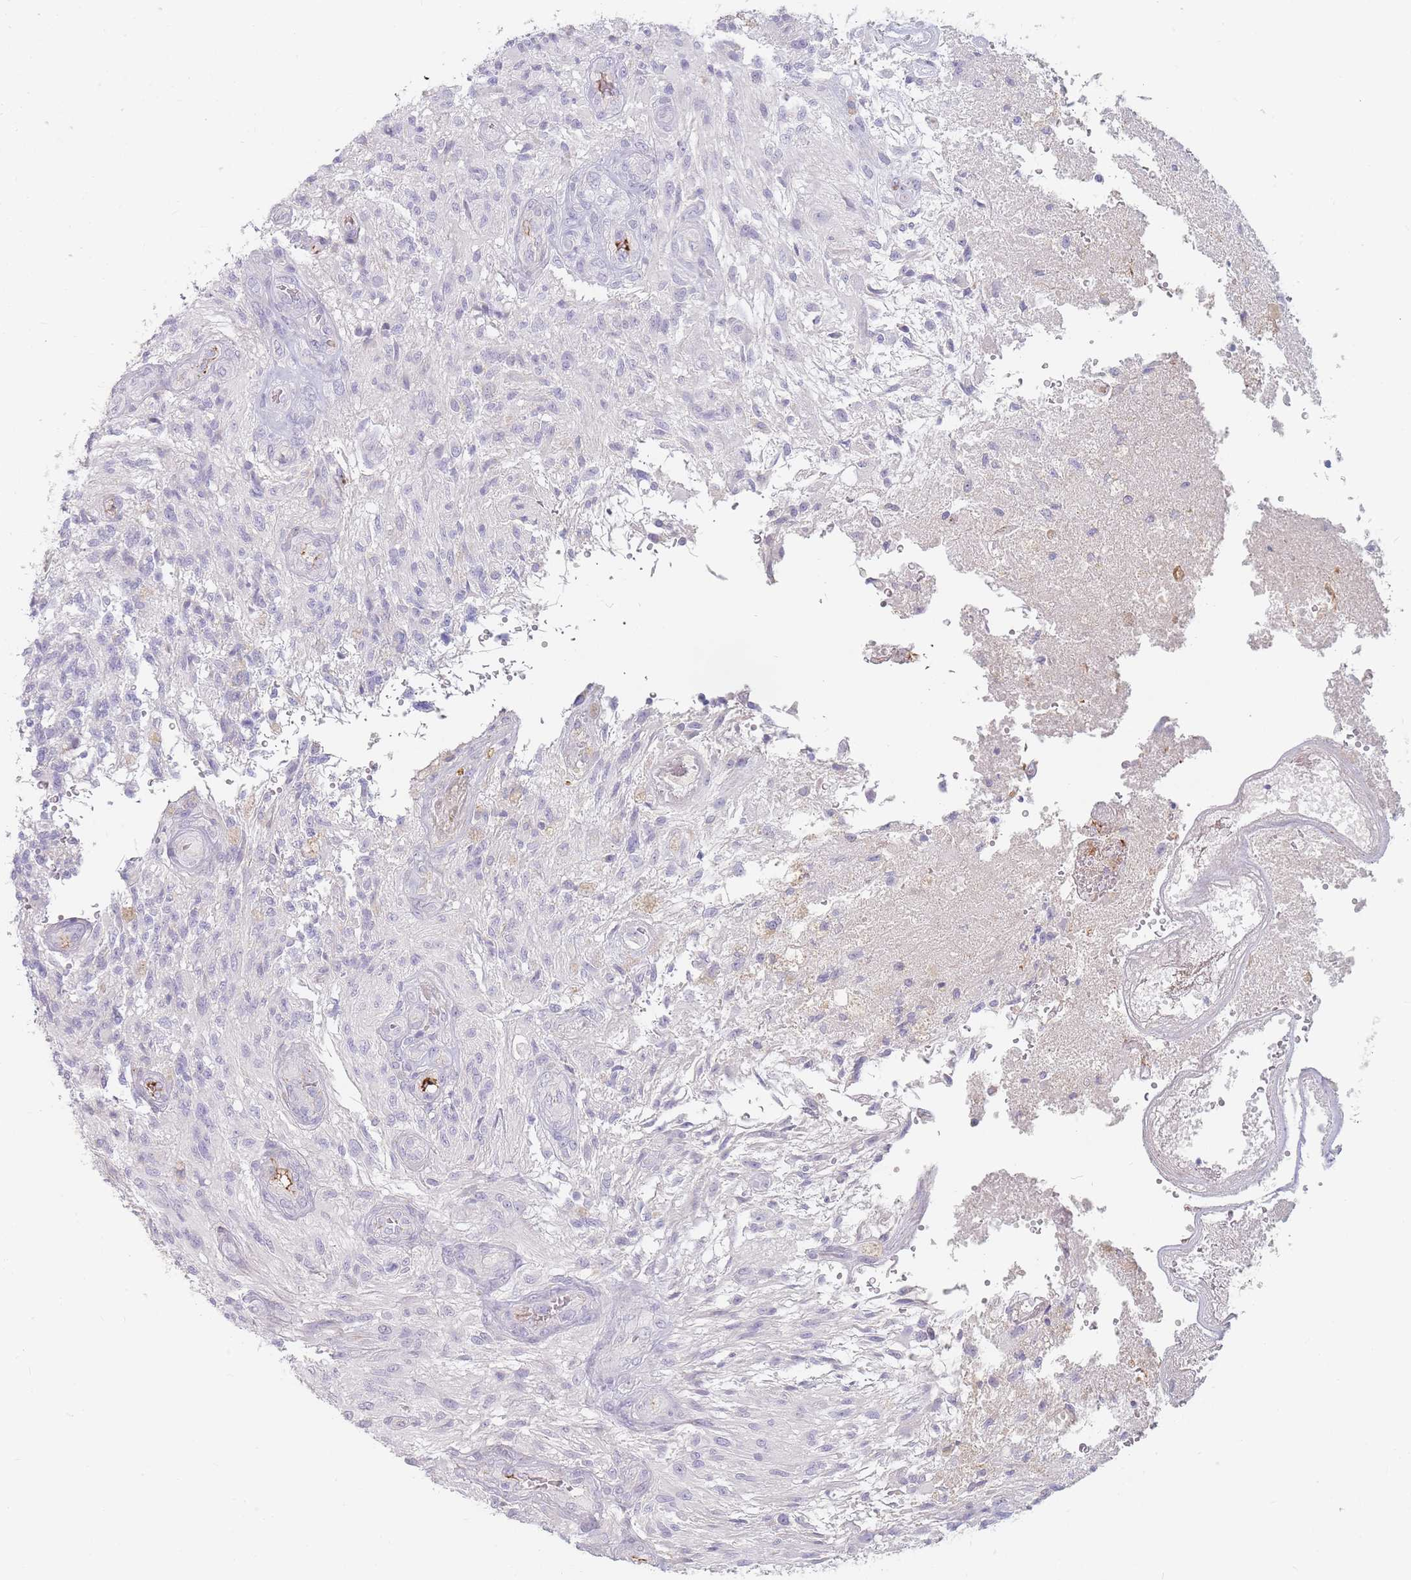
{"staining": {"intensity": "negative", "quantity": "none", "location": "none"}, "tissue": "glioma", "cell_type": "Tumor cells", "image_type": "cancer", "snomed": [{"axis": "morphology", "description": "Glioma, malignant, High grade"}, {"axis": "topography", "description": "Brain"}], "caption": "This is a histopathology image of IHC staining of glioma, which shows no expression in tumor cells.", "gene": "PRG4", "patient": {"sex": "male", "age": 56}}